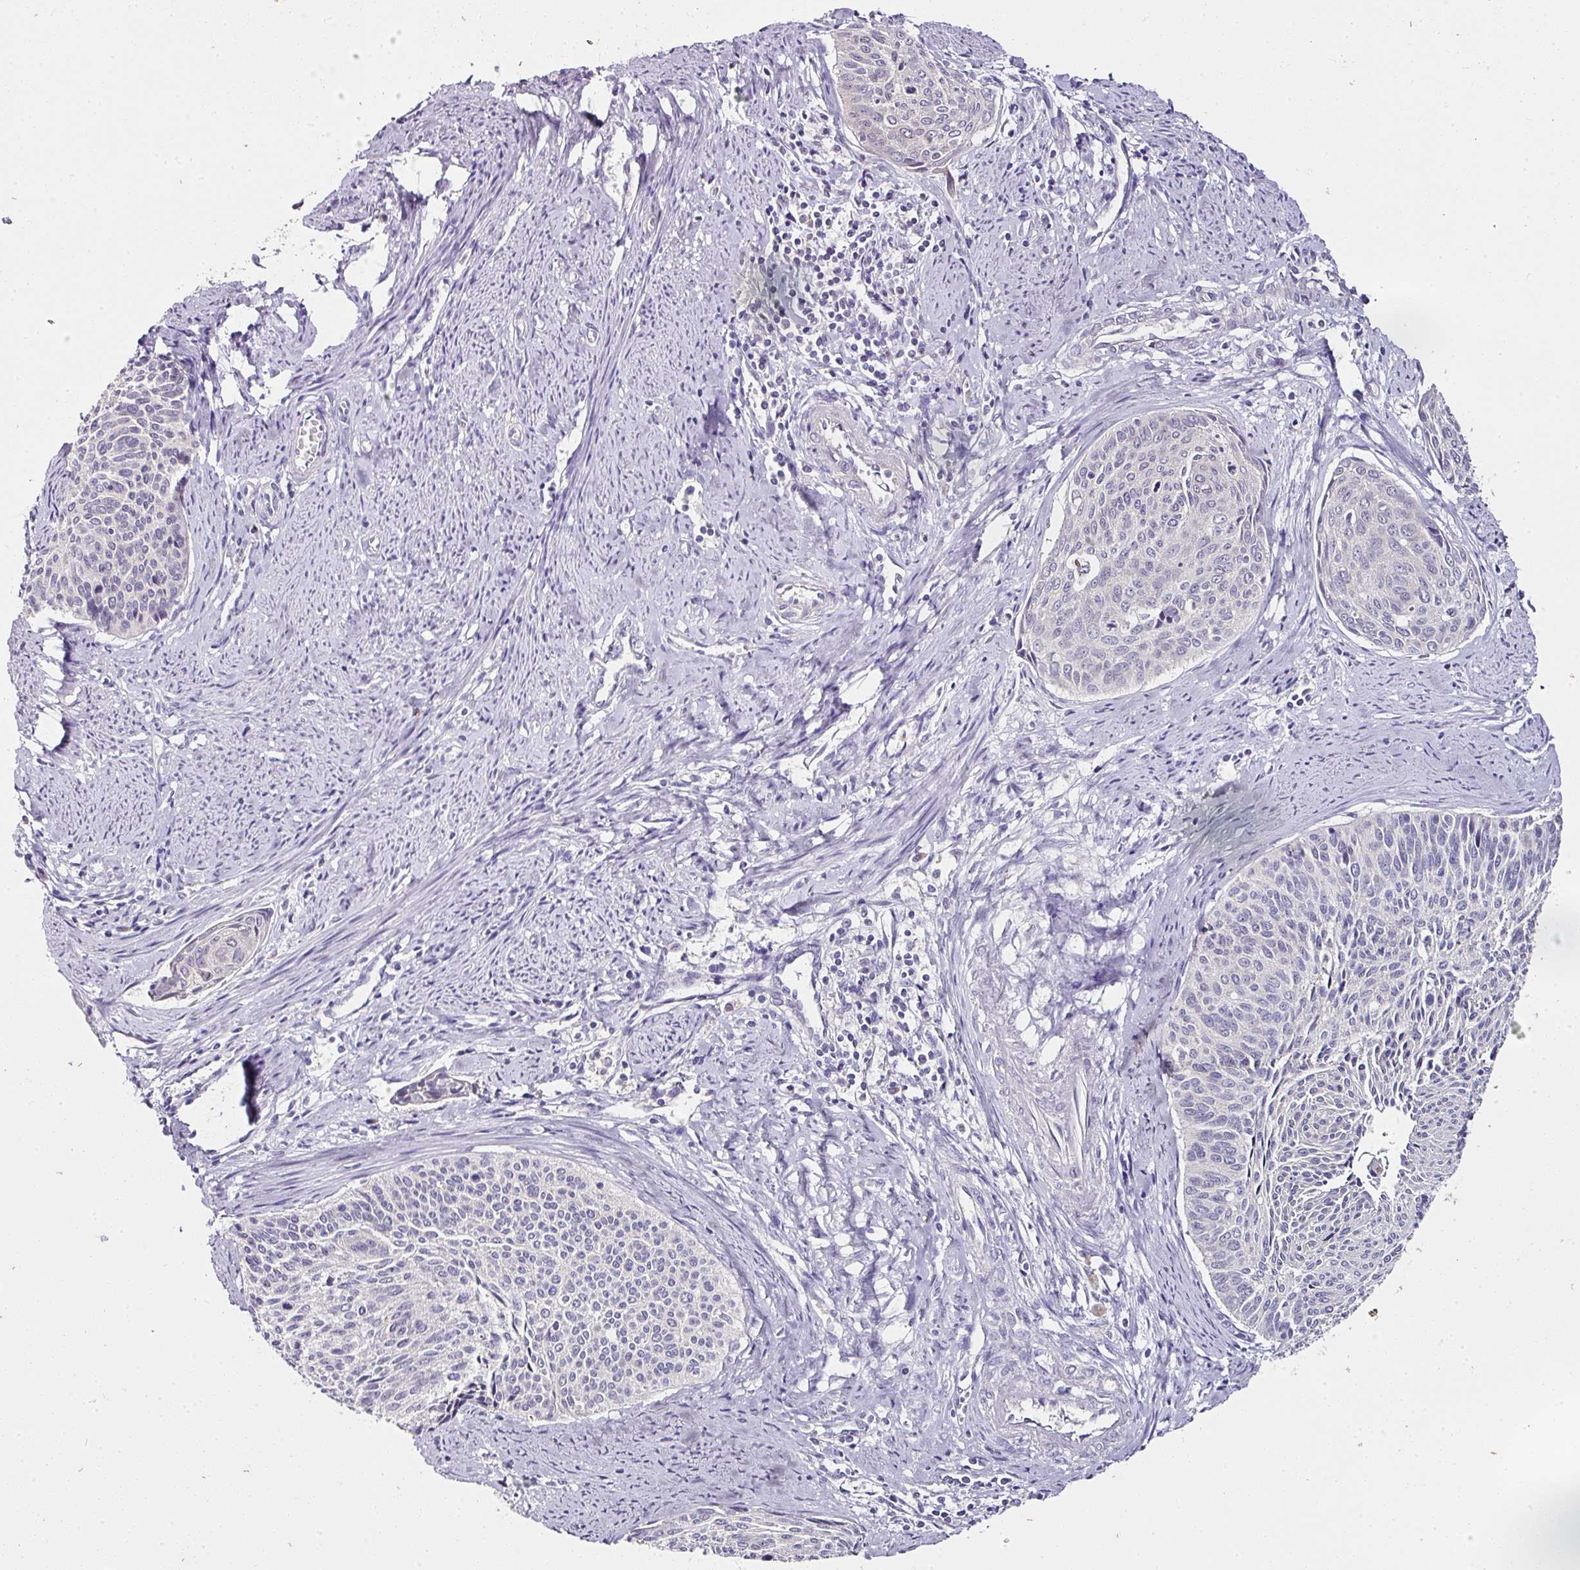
{"staining": {"intensity": "negative", "quantity": "none", "location": "none"}, "tissue": "cervical cancer", "cell_type": "Tumor cells", "image_type": "cancer", "snomed": [{"axis": "morphology", "description": "Squamous cell carcinoma, NOS"}, {"axis": "topography", "description": "Cervix"}], "caption": "The histopathology image demonstrates no staining of tumor cells in cervical cancer.", "gene": "SKIC2", "patient": {"sex": "female", "age": 55}}